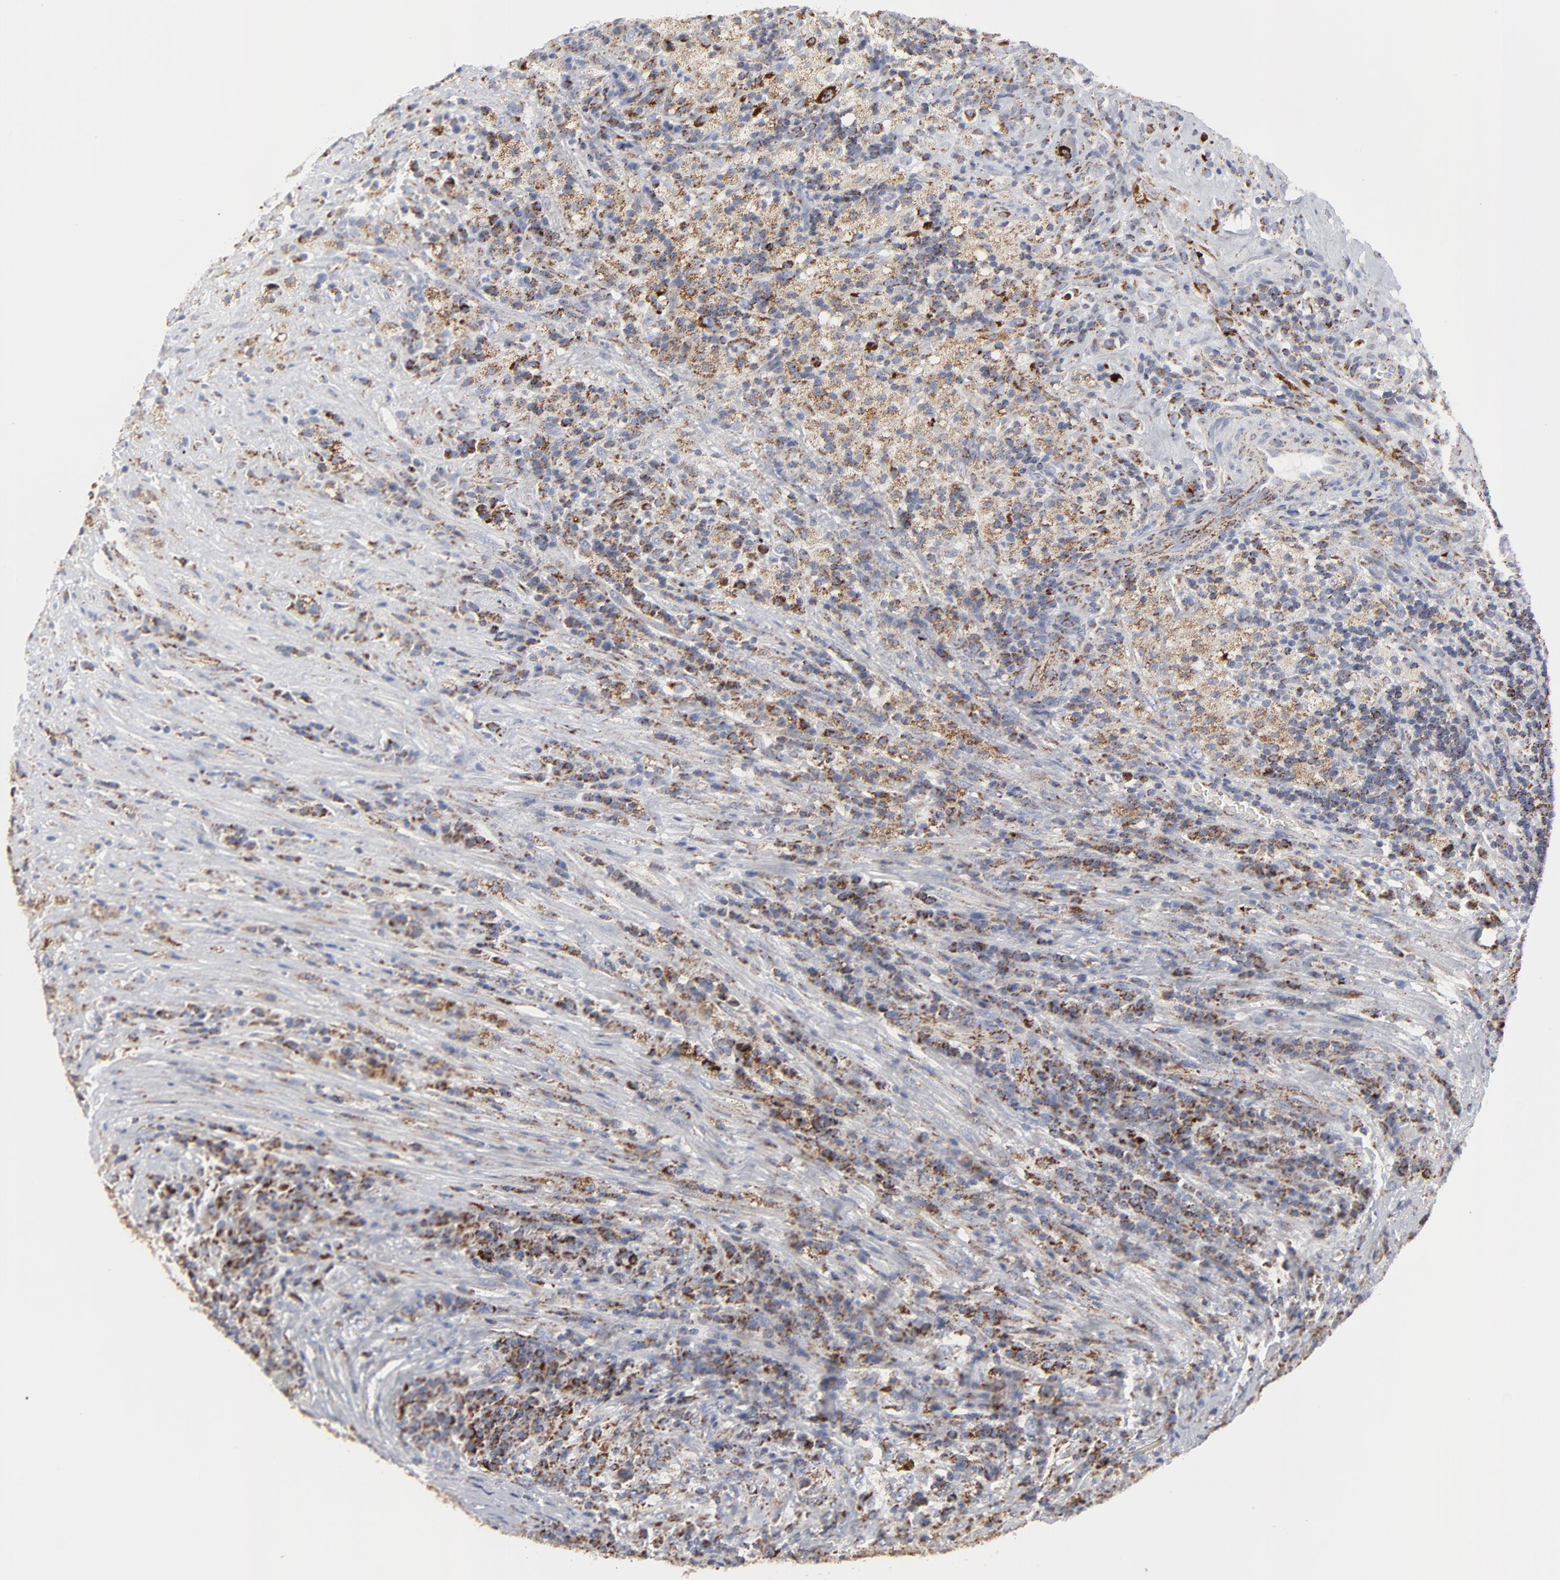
{"staining": {"intensity": "moderate", "quantity": ">75%", "location": "cytoplasmic/membranous"}, "tissue": "testis cancer", "cell_type": "Tumor cells", "image_type": "cancer", "snomed": [{"axis": "morphology", "description": "Necrosis, NOS"}, {"axis": "morphology", "description": "Carcinoma, Embryonal, NOS"}, {"axis": "topography", "description": "Testis"}], "caption": "Immunohistochemical staining of human embryonal carcinoma (testis) demonstrates medium levels of moderate cytoplasmic/membranous expression in about >75% of tumor cells. The staining was performed using DAB, with brown indicating positive protein expression. Nuclei are stained blue with hematoxylin.", "gene": "TXNRD2", "patient": {"sex": "male", "age": 19}}